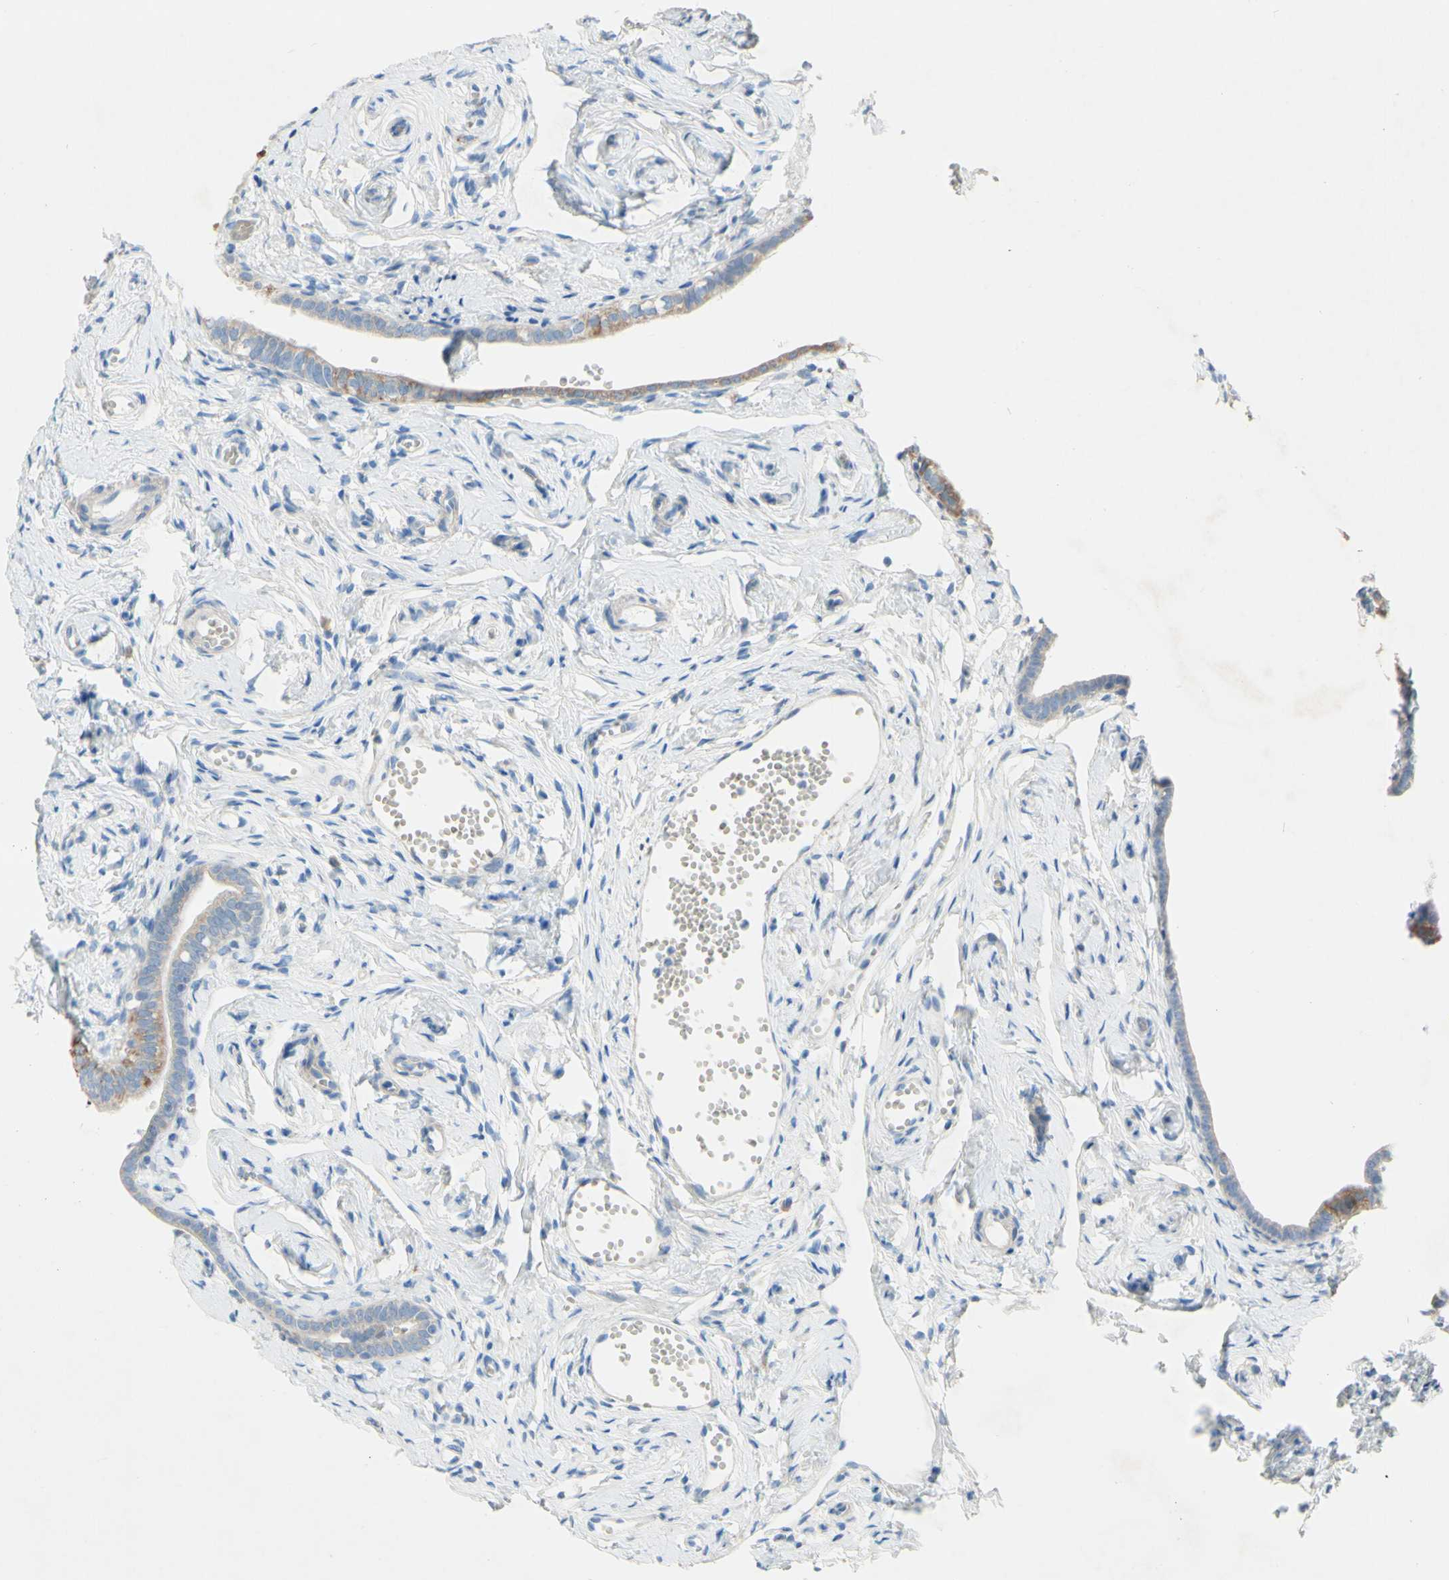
{"staining": {"intensity": "negative", "quantity": "none", "location": "none"}, "tissue": "fallopian tube", "cell_type": "Glandular cells", "image_type": "normal", "snomed": [{"axis": "morphology", "description": "Normal tissue, NOS"}, {"axis": "topography", "description": "Fallopian tube"}], "caption": "High power microscopy histopathology image of an immunohistochemistry image of benign fallopian tube, revealing no significant expression in glandular cells.", "gene": "ACADL", "patient": {"sex": "female", "age": 71}}